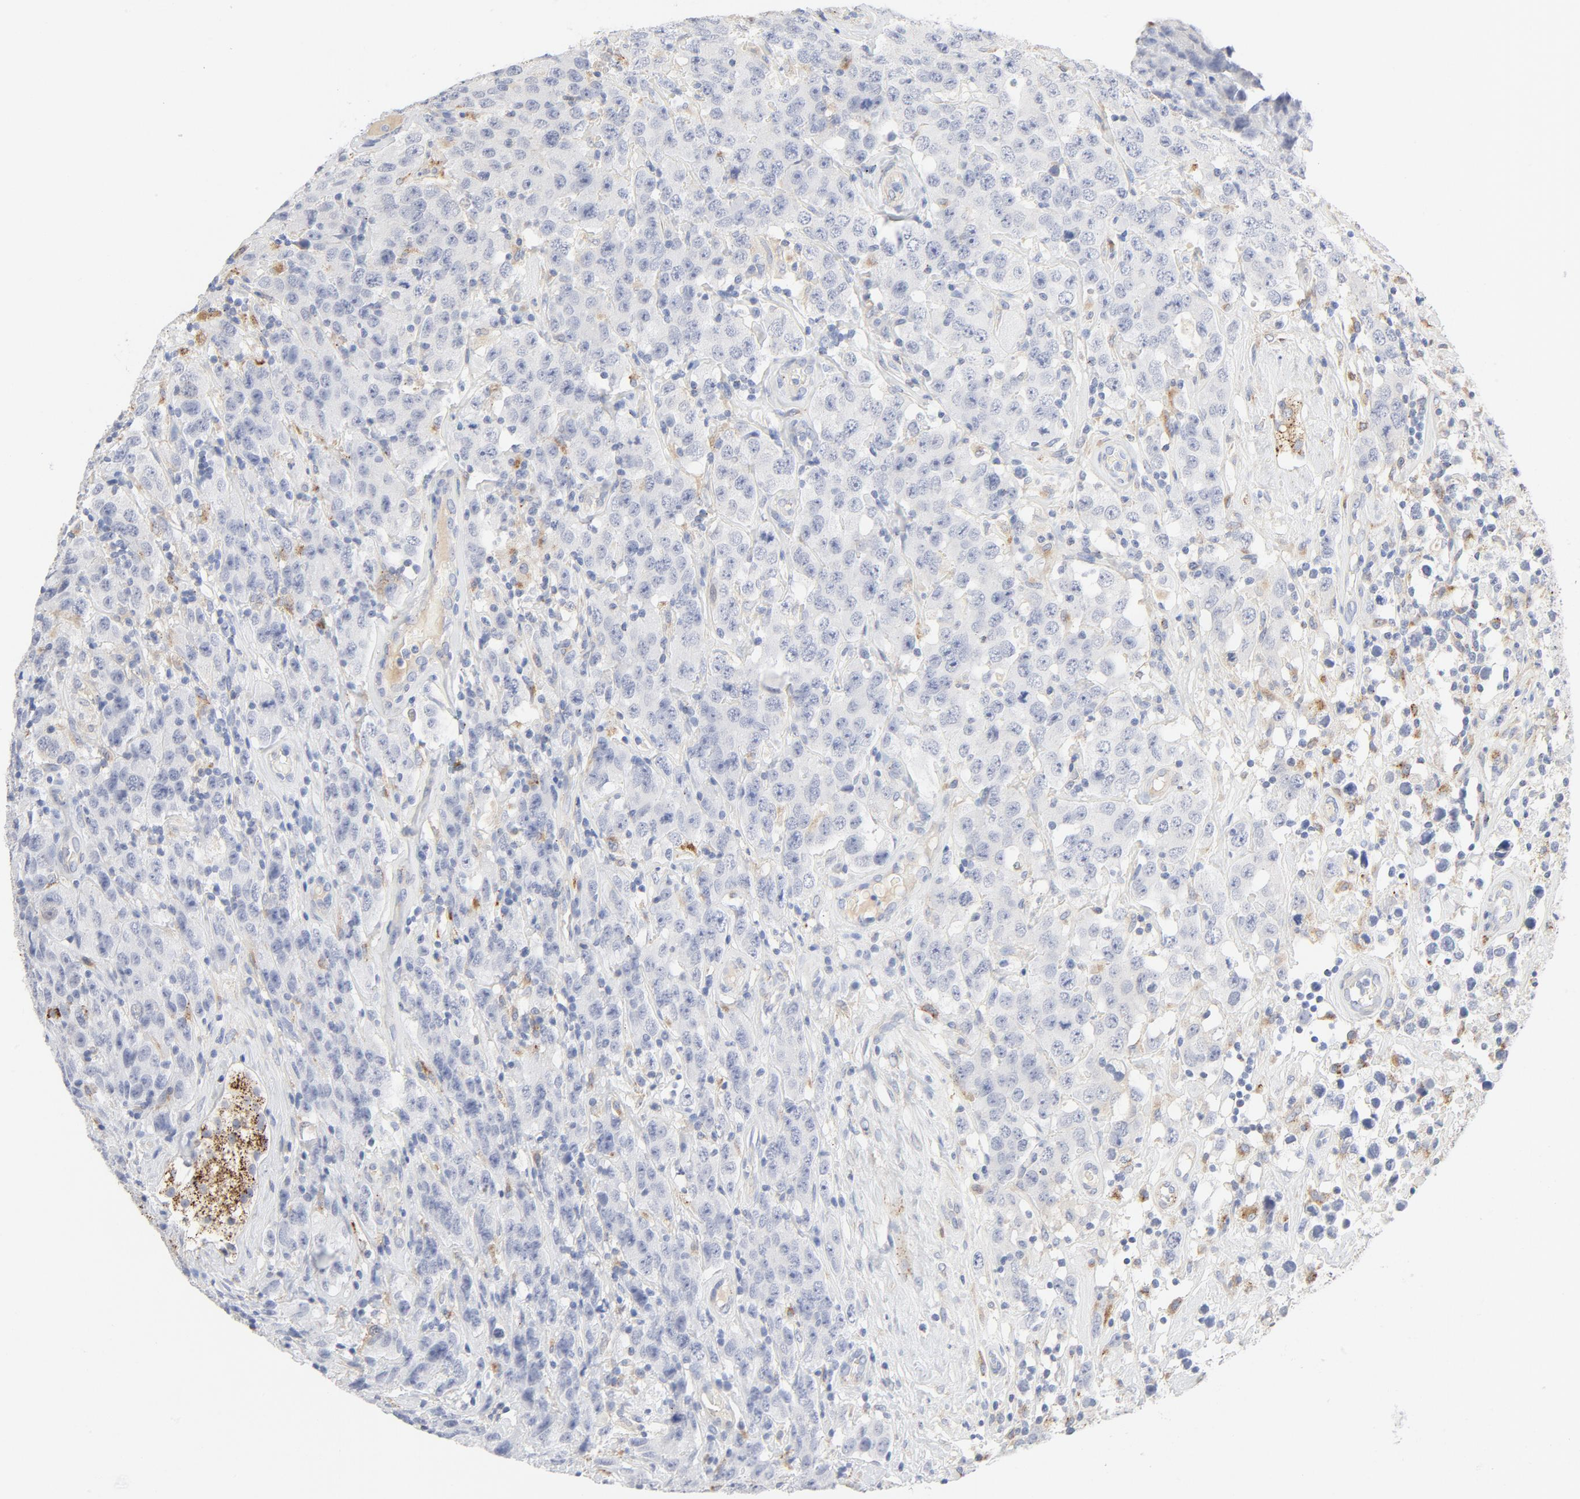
{"staining": {"intensity": "negative", "quantity": "none", "location": "none"}, "tissue": "testis cancer", "cell_type": "Tumor cells", "image_type": "cancer", "snomed": [{"axis": "morphology", "description": "Seminoma, NOS"}, {"axis": "topography", "description": "Testis"}], "caption": "High magnification brightfield microscopy of testis cancer (seminoma) stained with DAB (brown) and counterstained with hematoxylin (blue): tumor cells show no significant staining.", "gene": "MAGEB17", "patient": {"sex": "male", "age": 52}}